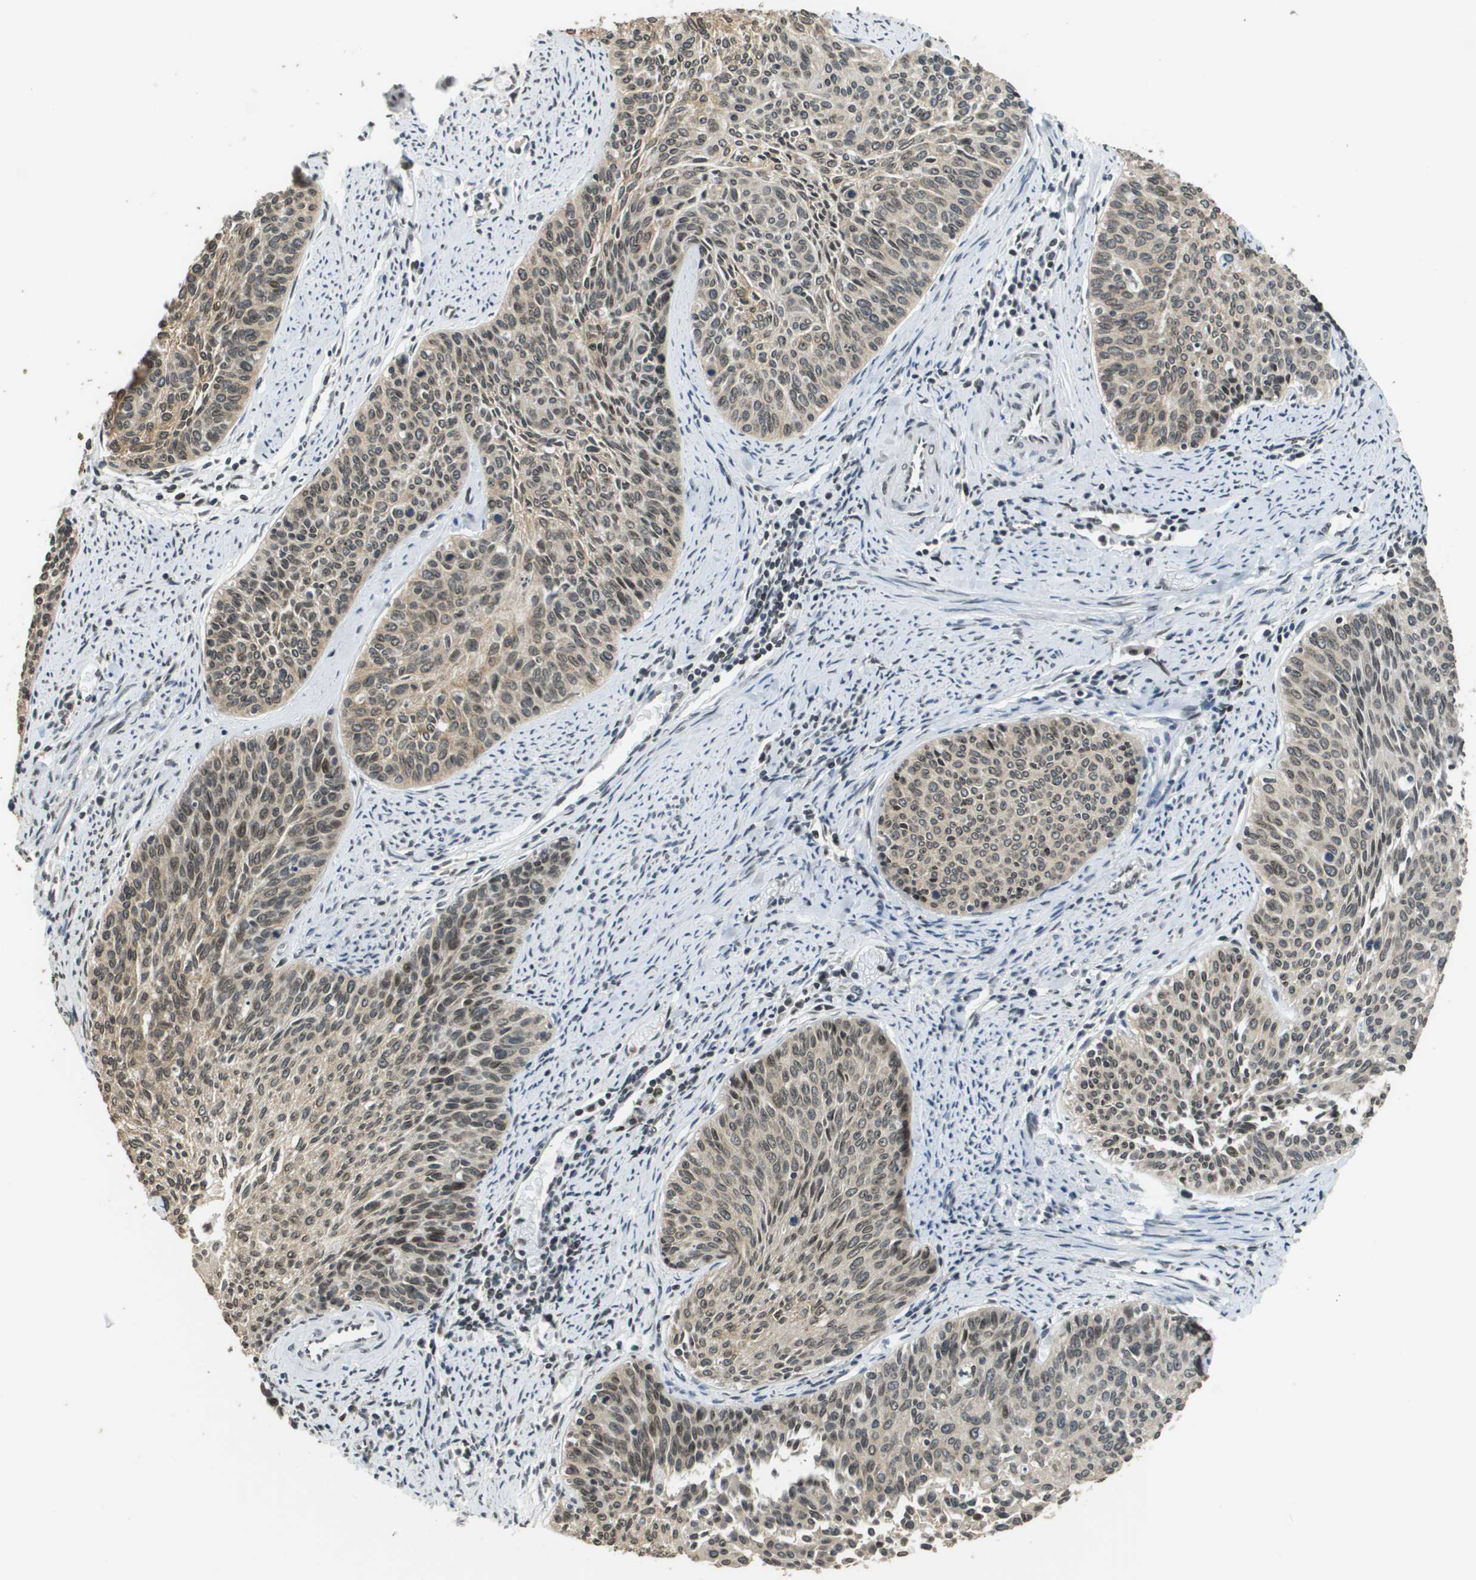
{"staining": {"intensity": "moderate", "quantity": ">75%", "location": "cytoplasmic/membranous,nuclear"}, "tissue": "cervical cancer", "cell_type": "Tumor cells", "image_type": "cancer", "snomed": [{"axis": "morphology", "description": "Squamous cell carcinoma, NOS"}, {"axis": "topography", "description": "Cervix"}], "caption": "IHC micrograph of cervical cancer (squamous cell carcinoma) stained for a protein (brown), which exhibits medium levels of moderate cytoplasmic/membranous and nuclear staining in about >75% of tumor cells.", "gene": "FANCC", "patient": {"sex": "female", "age": 55}}